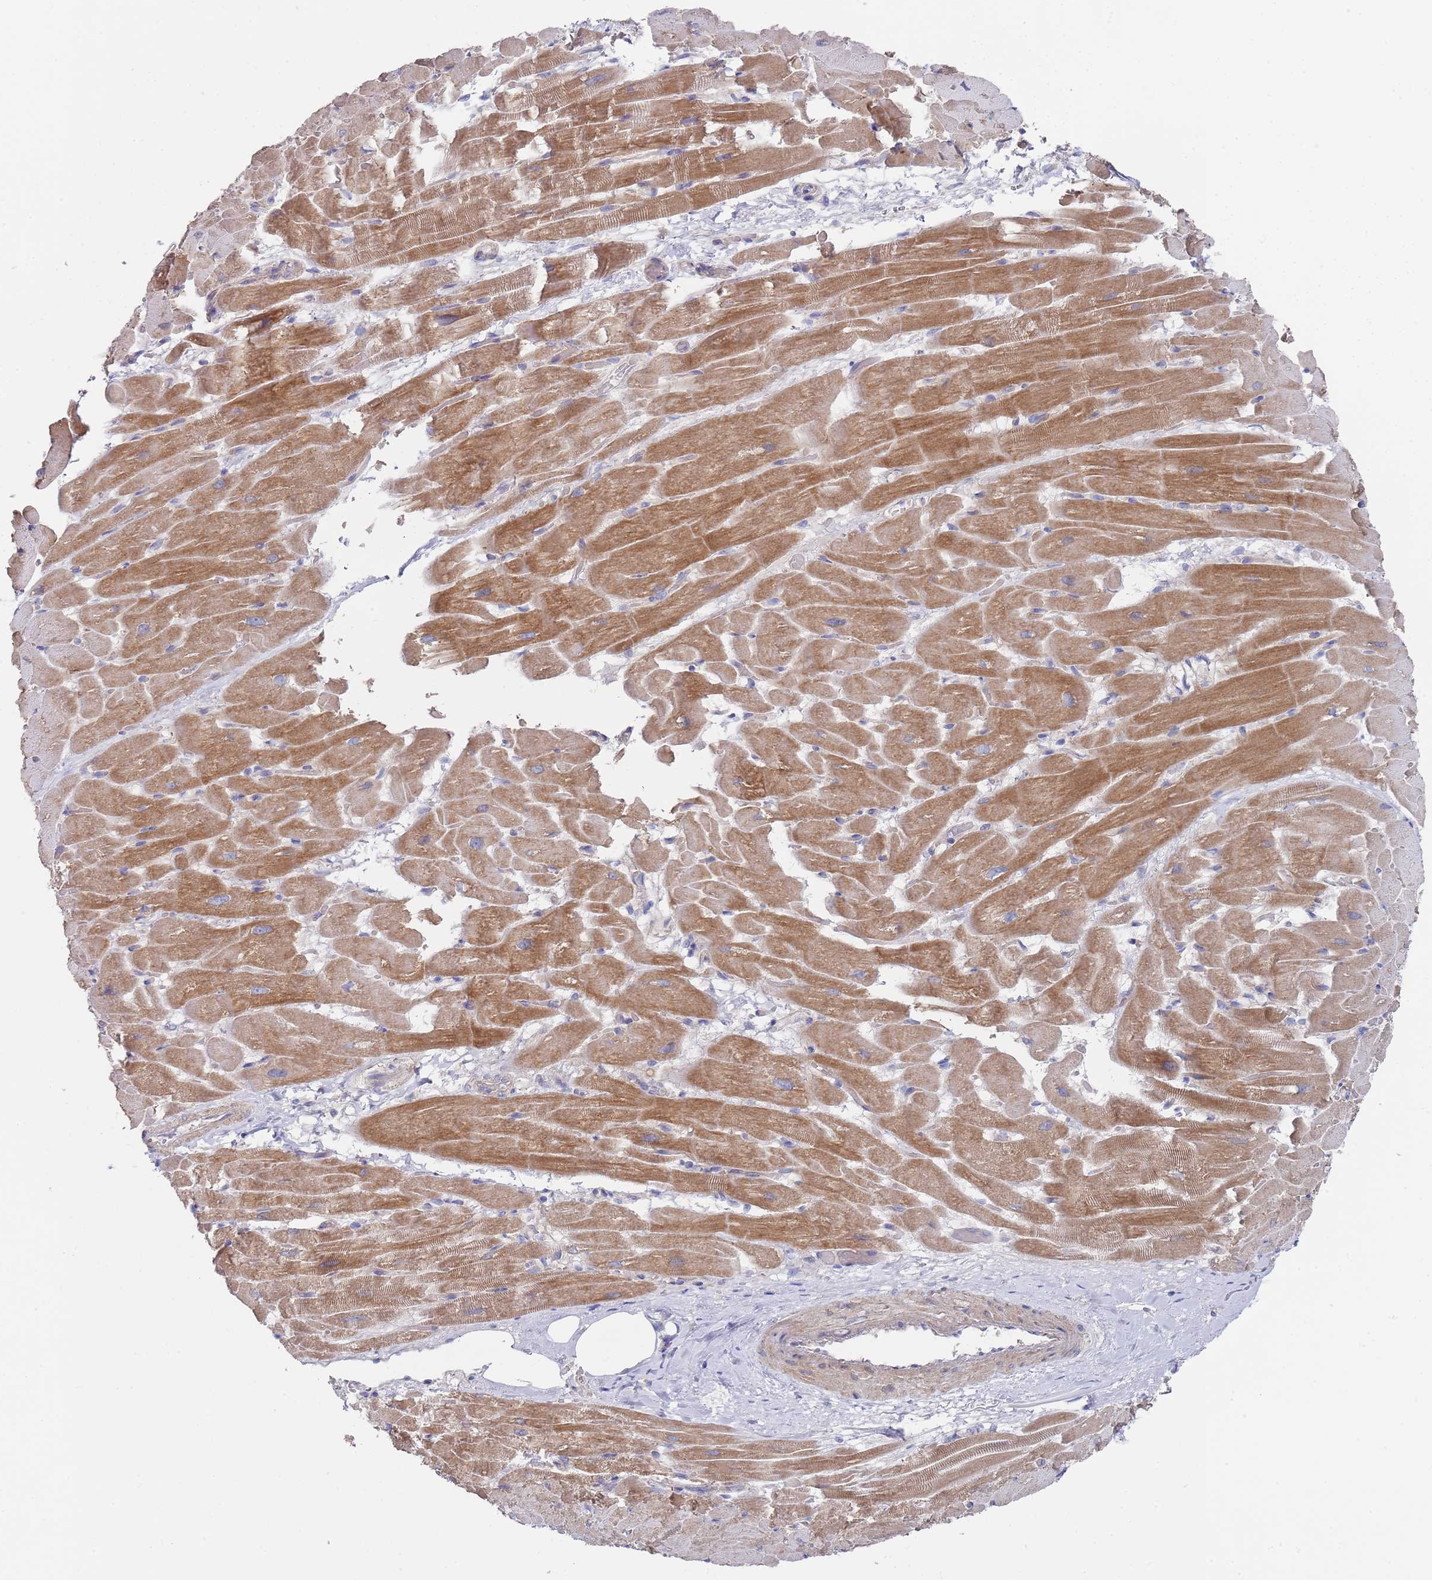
{"staining": {"intensity": "moderate", "quantity": ">75%", "location": "cytoplasmic/membranous"}, "tissue": "heart muscle", "cell_type": "Cardiomyocytes", "image_type": "normal", "snomed": [{"axis": "morphology", "description": "Normal tissue, NOS"}, {"axis": "topography", "description": "Heart"}], "caption": "Immunohistochemistry (DAB (3,3'-diaminobenzidine)) staining of normal human heart muscle displays moderate cytoplasmic/membranous protein positivity in approximately >75% of cardiomyocytes. Immunohistochemistry (ihc) stains the protein in brown and the nuclei are stained blue.", "gene": "SCAPER", "patient": {"sex": "male", "age": 37}}